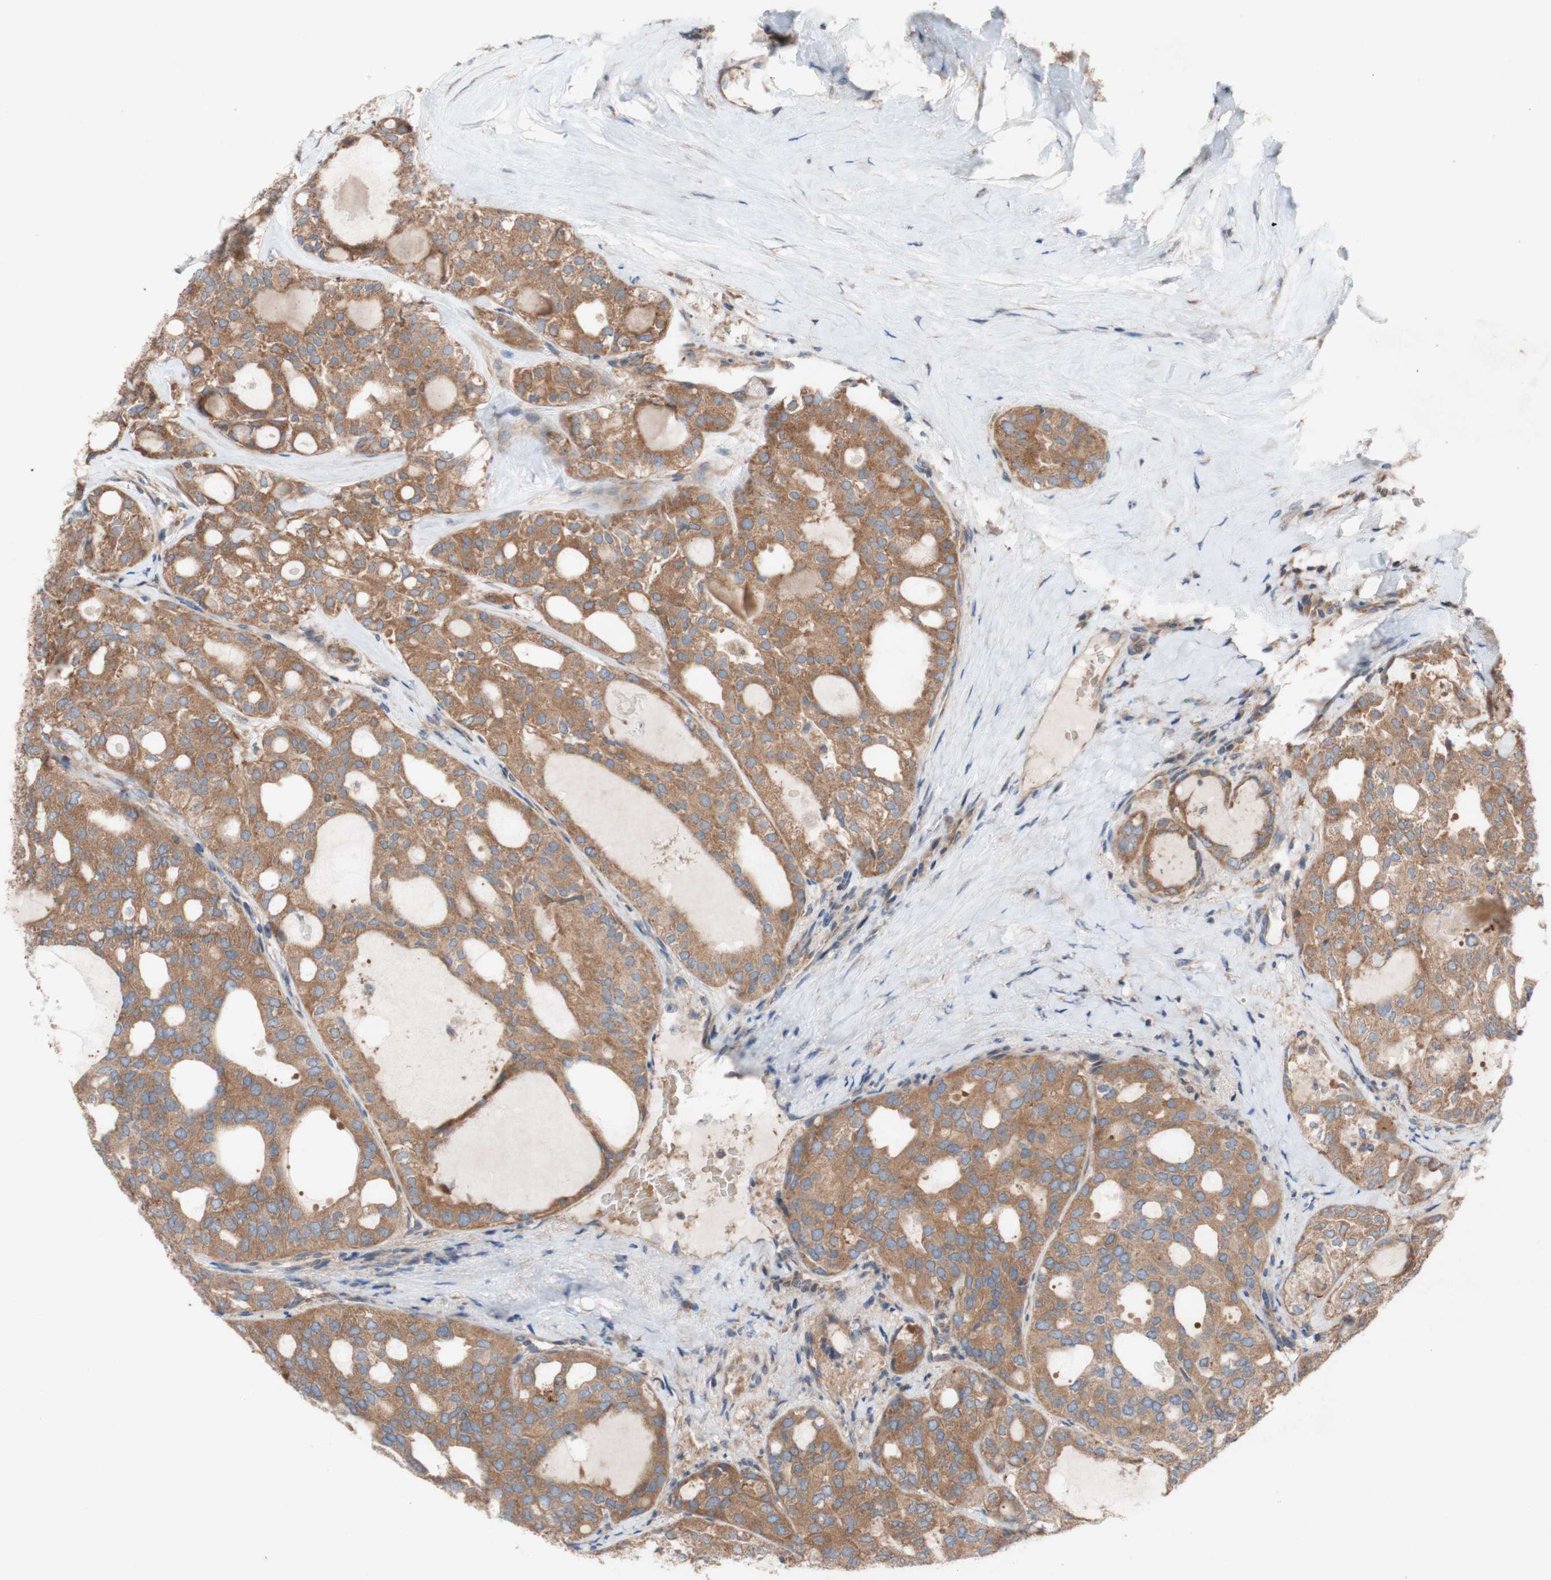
{"staining": {"intensity": "moderate", "quantity": ">75%", "location": "cytoplasmic/membranous"}, "tissue": "thyroid cancer", "cell_type": "Tumor cells", "image_type": "cancer", "snomed": [{"axis": "morphology", "description": "Follicular adenoma carcinoma, NOS"}, {"axis": "topography", "description": "Thyroid gland"}], "caption": "Protein analysis of follicular adenoma carcinoma (thyroid) tissue displays moderate cytoplasmic/membranous staining in about >75% of tumor cells.", "gene": "TST", "patient": {"sex": "male", "age": 75}}